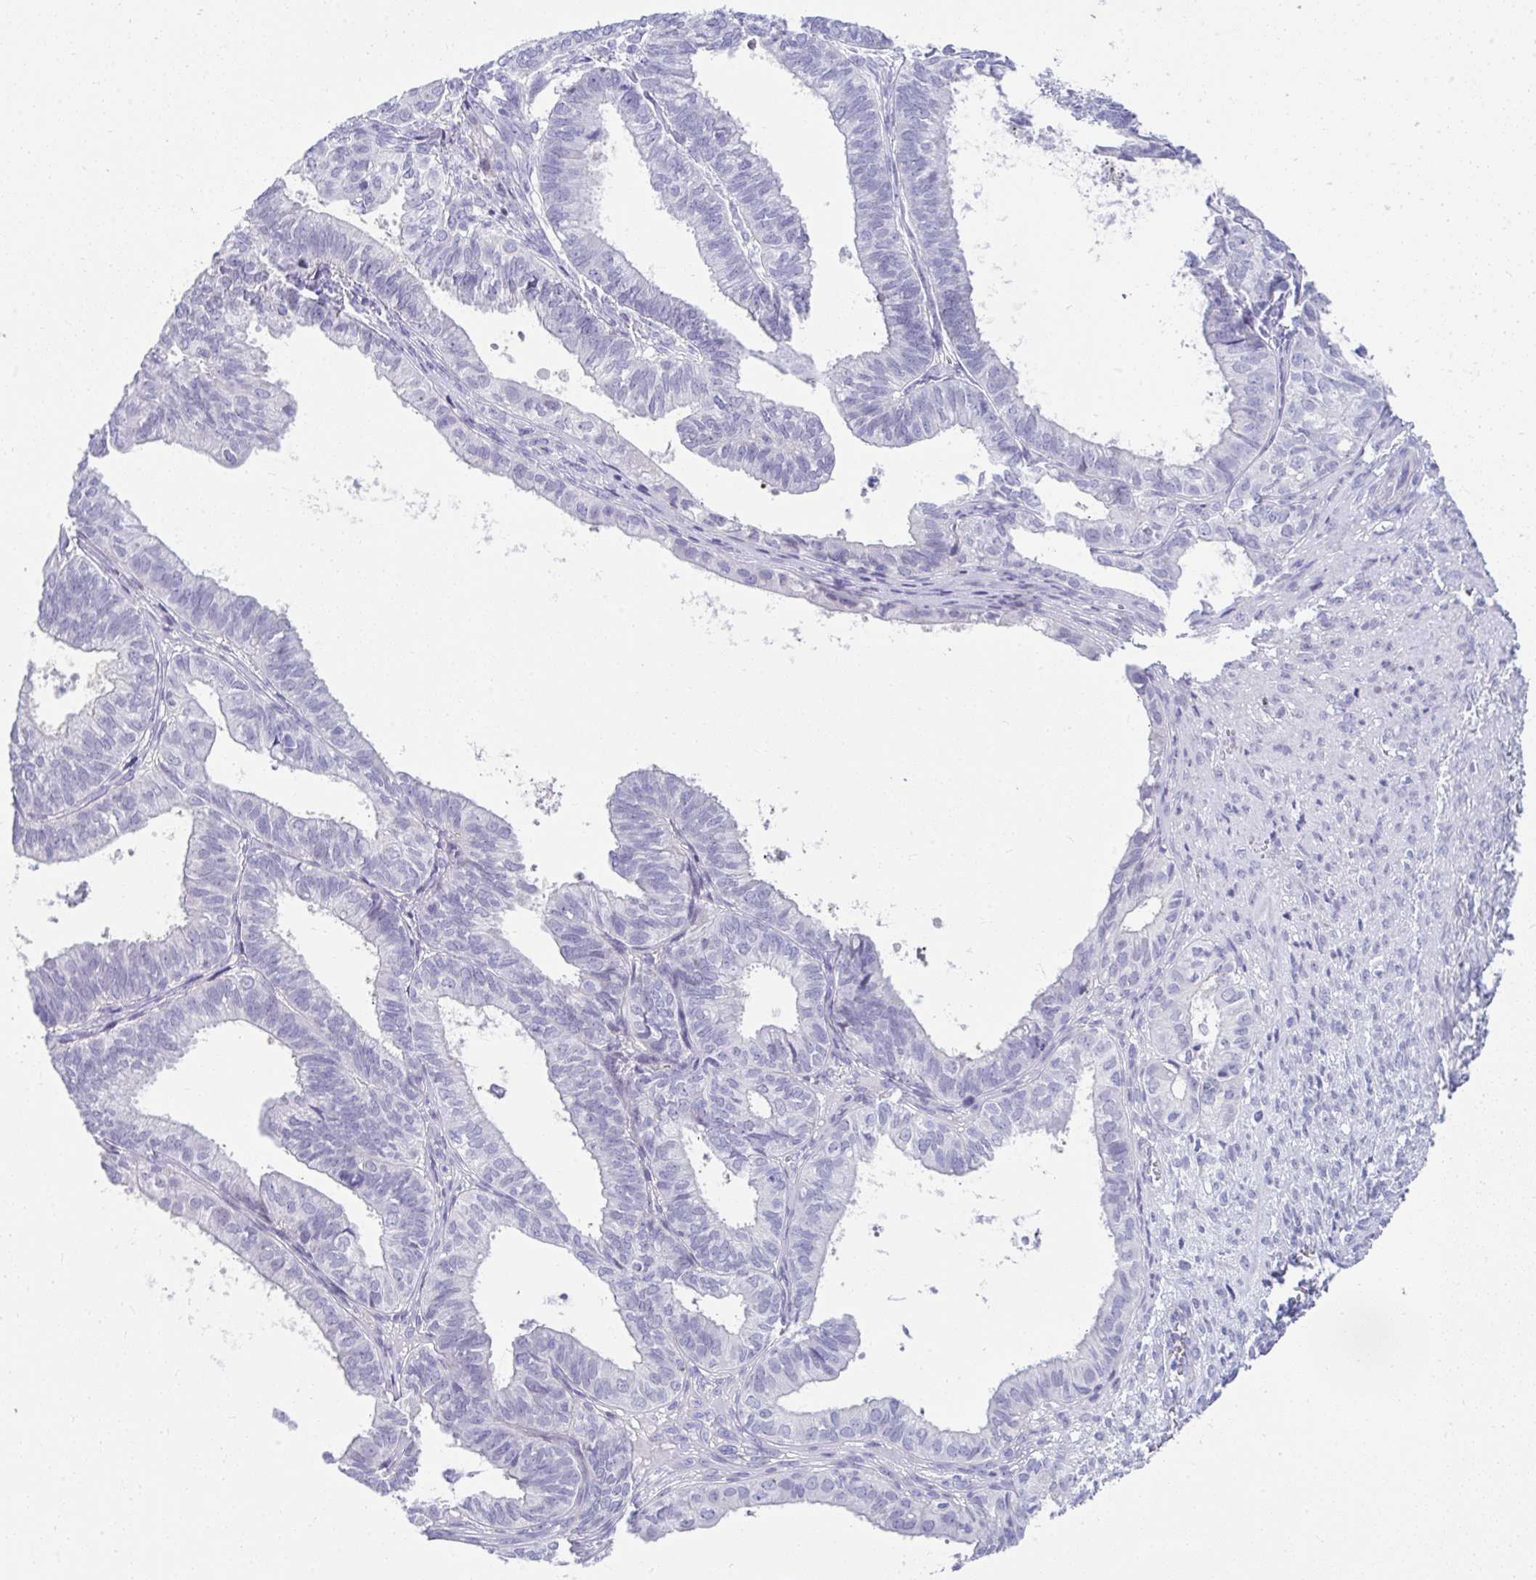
{"staining": {"intensity": "negative", "quantity": "none", "location": "none"}, "tissue": "ovarian cancer", "cell_type": "Tumor cells", "image_type": "cancer", "snomed": [{"axis": "morphology", "description": "Carcinoma, endometroid"}, {"axis": "topography", "description": "Ovary"}], "caption": "Immunohistochemistry image of neoplastic tissue: human ovarian cancer (endometroid carcinoma) stained with DAB (3,3'-diaminobenzidine) demonstrates no significant protein positivity in tumor cells. (Brightfield microscopy of DAB immunohistochemistry (IHC) at high magnification).", "gene": "ISL1", "patient": {"sex": "female", "age": 64}}